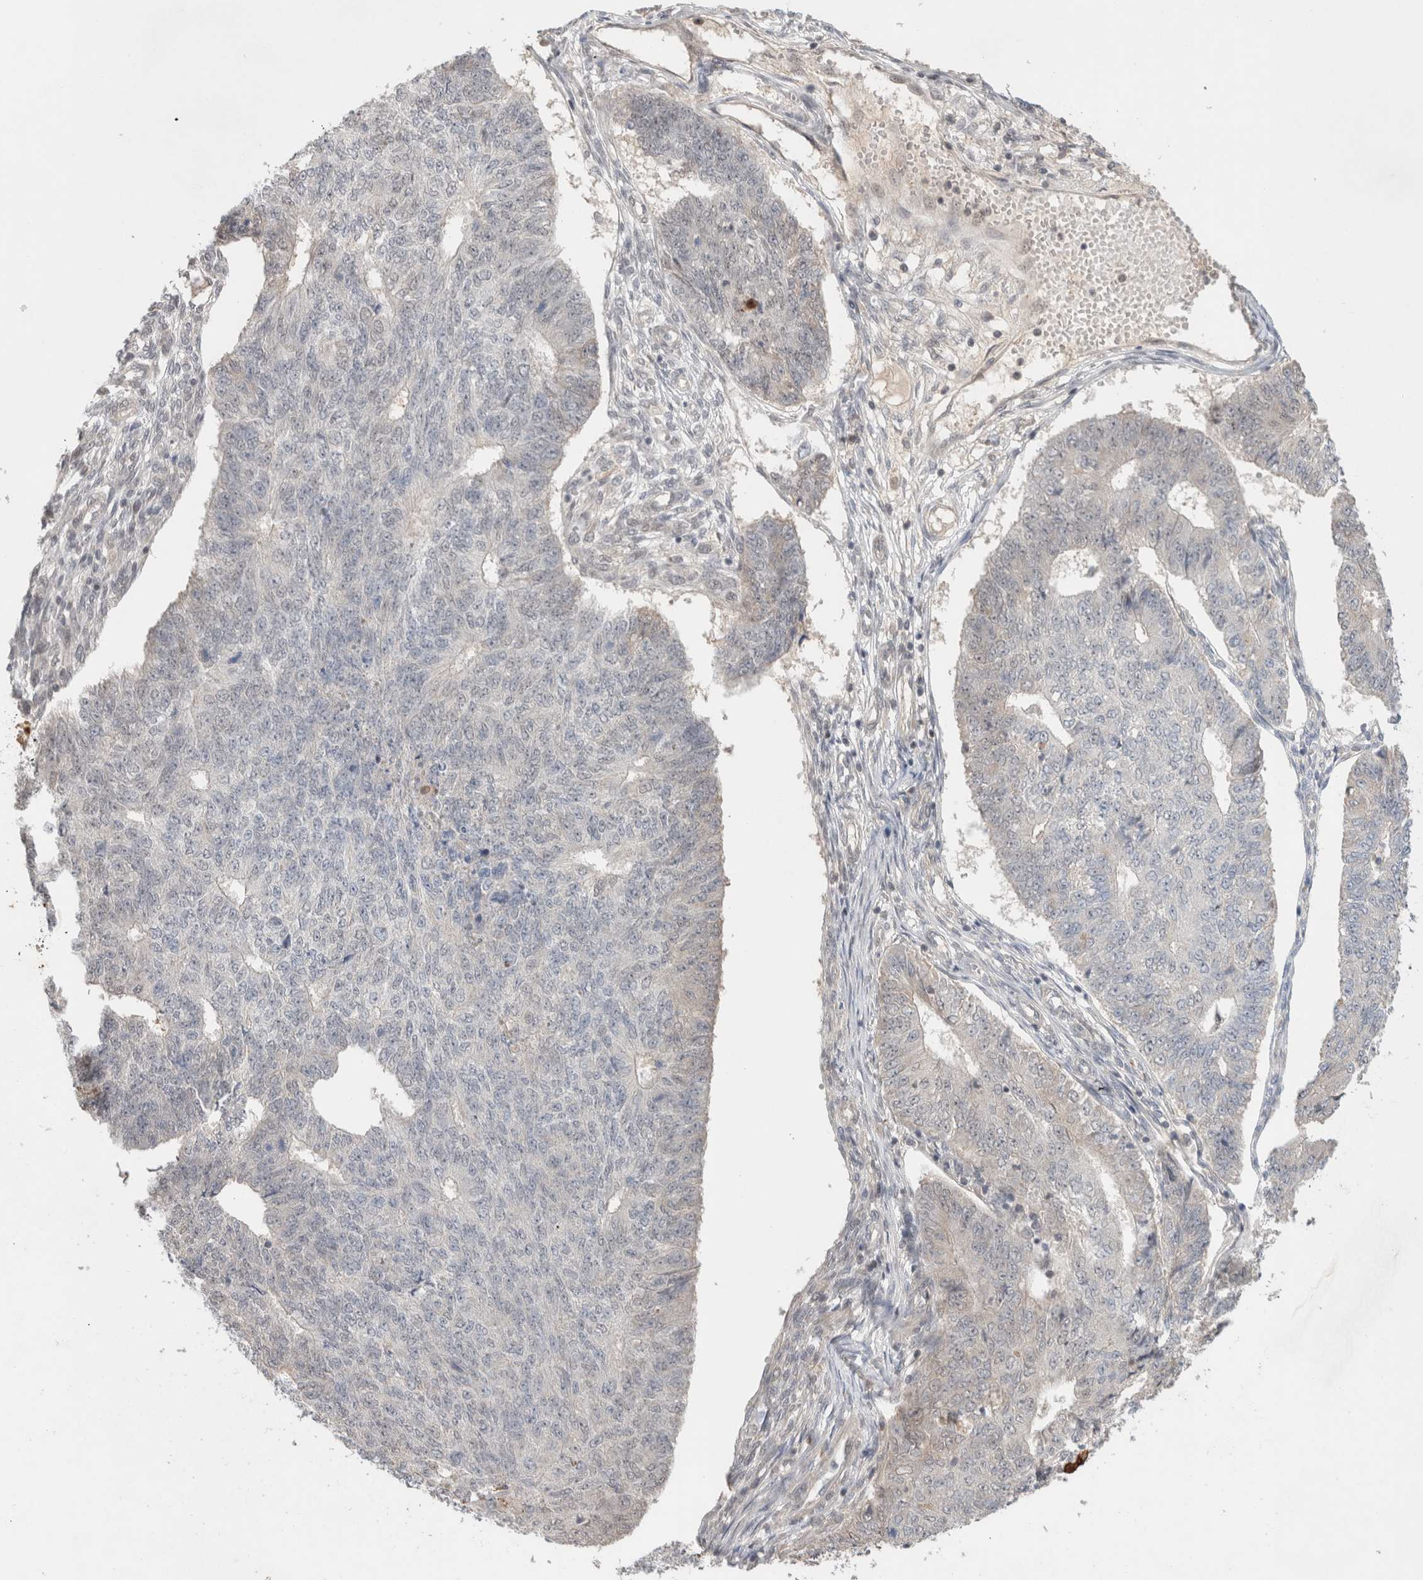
{"staining": {"intensity": "negative", "quantity": "none", "location": "none"}, "tissue": "endometrial cancer", "cell_type": "Tumor cells", "image_type": "cancer", "snomed": [{"axis": "morphology", "description": "Adenocarcinoma, NOS"}, {"axis": "topography", "description": "Endometrium"}], "caption": "Immunohistochemical staining of human endometrial cancer (adenocarcinoma) shows no significant staining in tumor cells.", "gene": "SYDE2", "patient": {"sex": "female", "age": 32}}